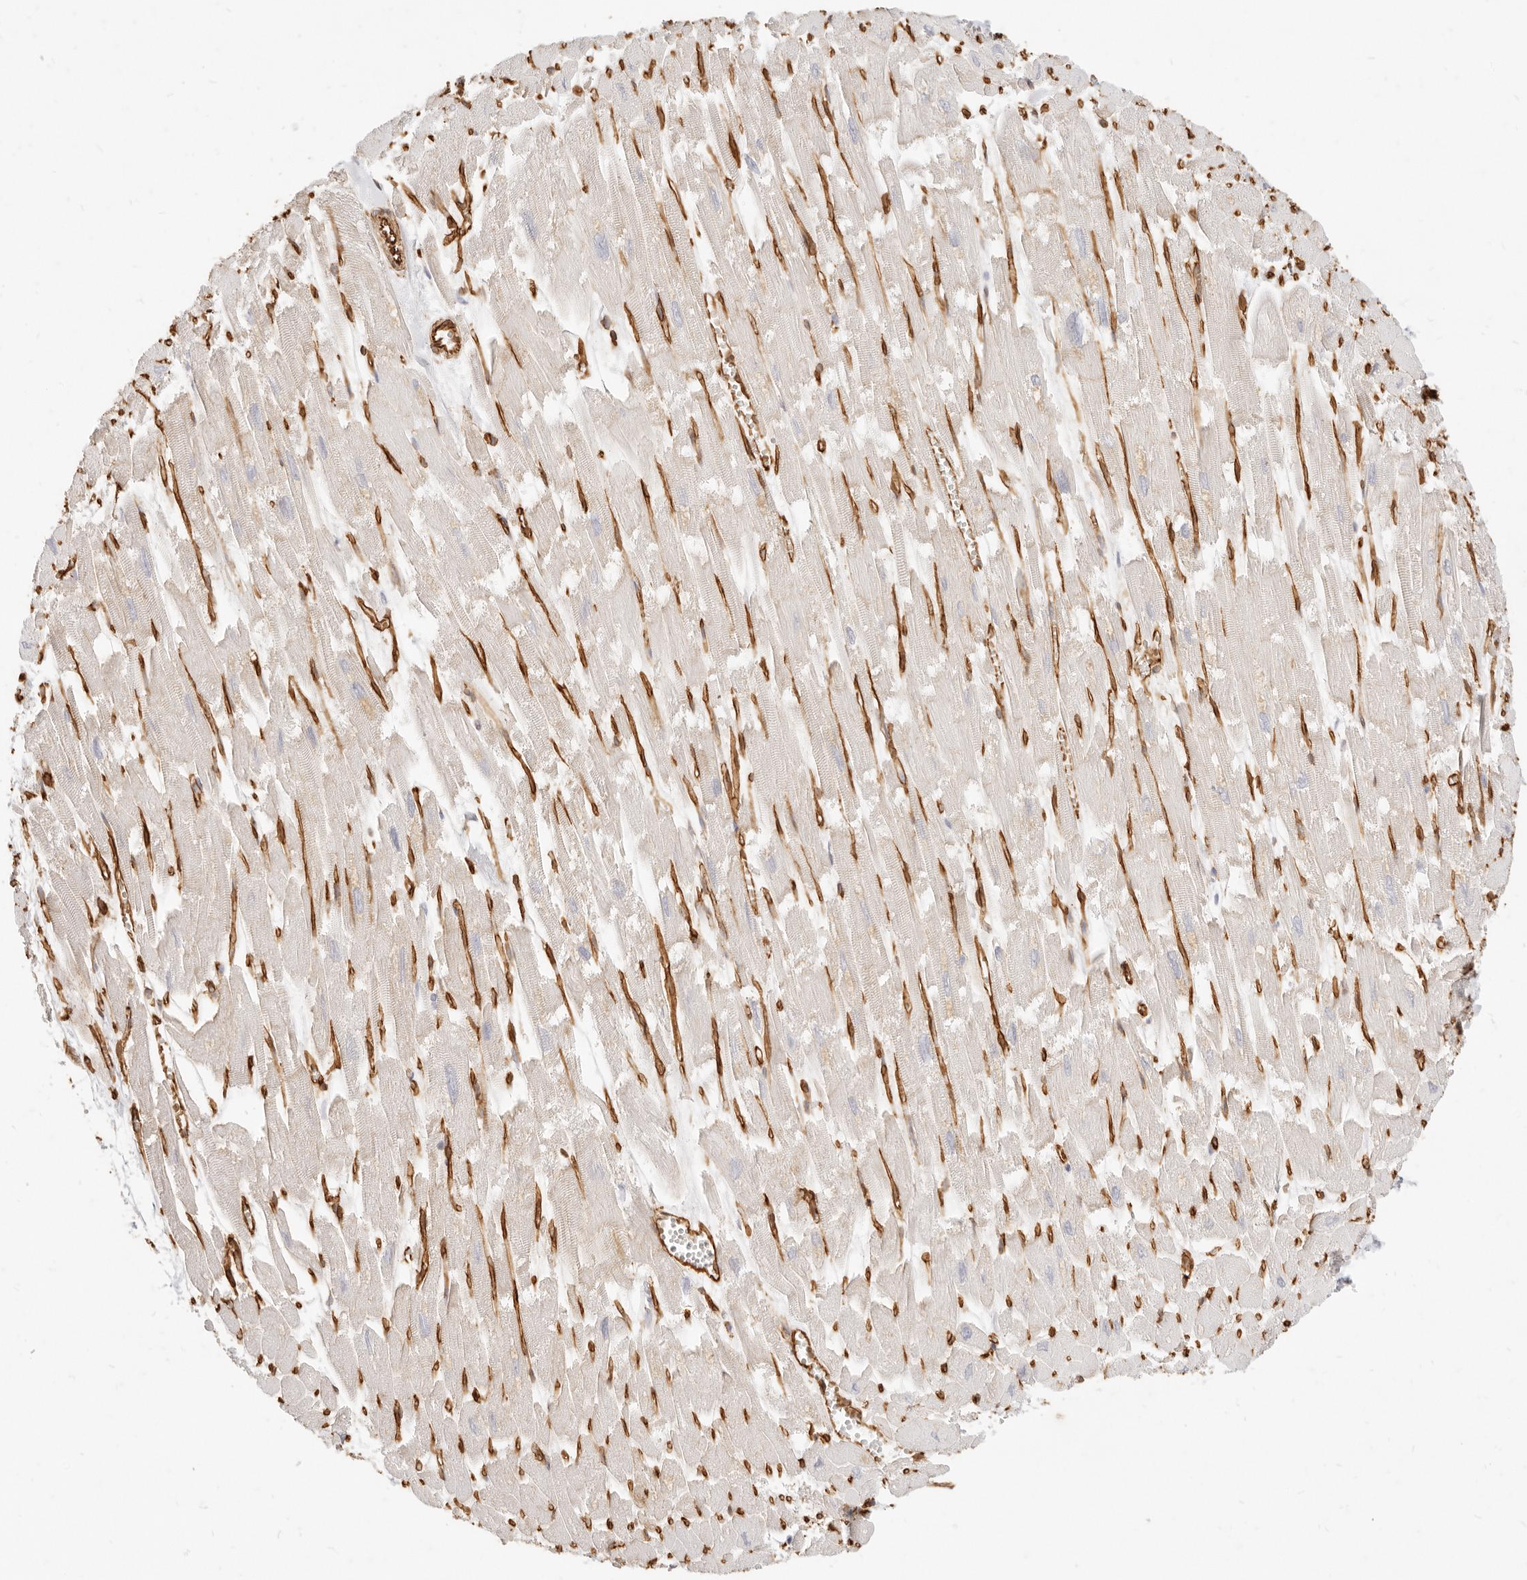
{"staining": {"intensity": "weak", "quantity": "25%-75%", "location": "cytoplasmic/membranous"}, "tissue": "heart muscle", "cell_type": "Cardiomyocytes", "image_type": "normal", "snomed": [{"axis": "morphology", "description": "Normal tissue, NOS"}, {"axis": "topography", "description": "Heart"}], "caption": "DAB immunohistochemical staining of benign heart muscle exhibits weak cytoplasmic/membranous protein positivity in about 25%-75% of cardiomyocytes. (IHC, brightfield microscopy, high magnification).", "gene": "NUS1", "patient": {"sex": "male", "age": 54}}